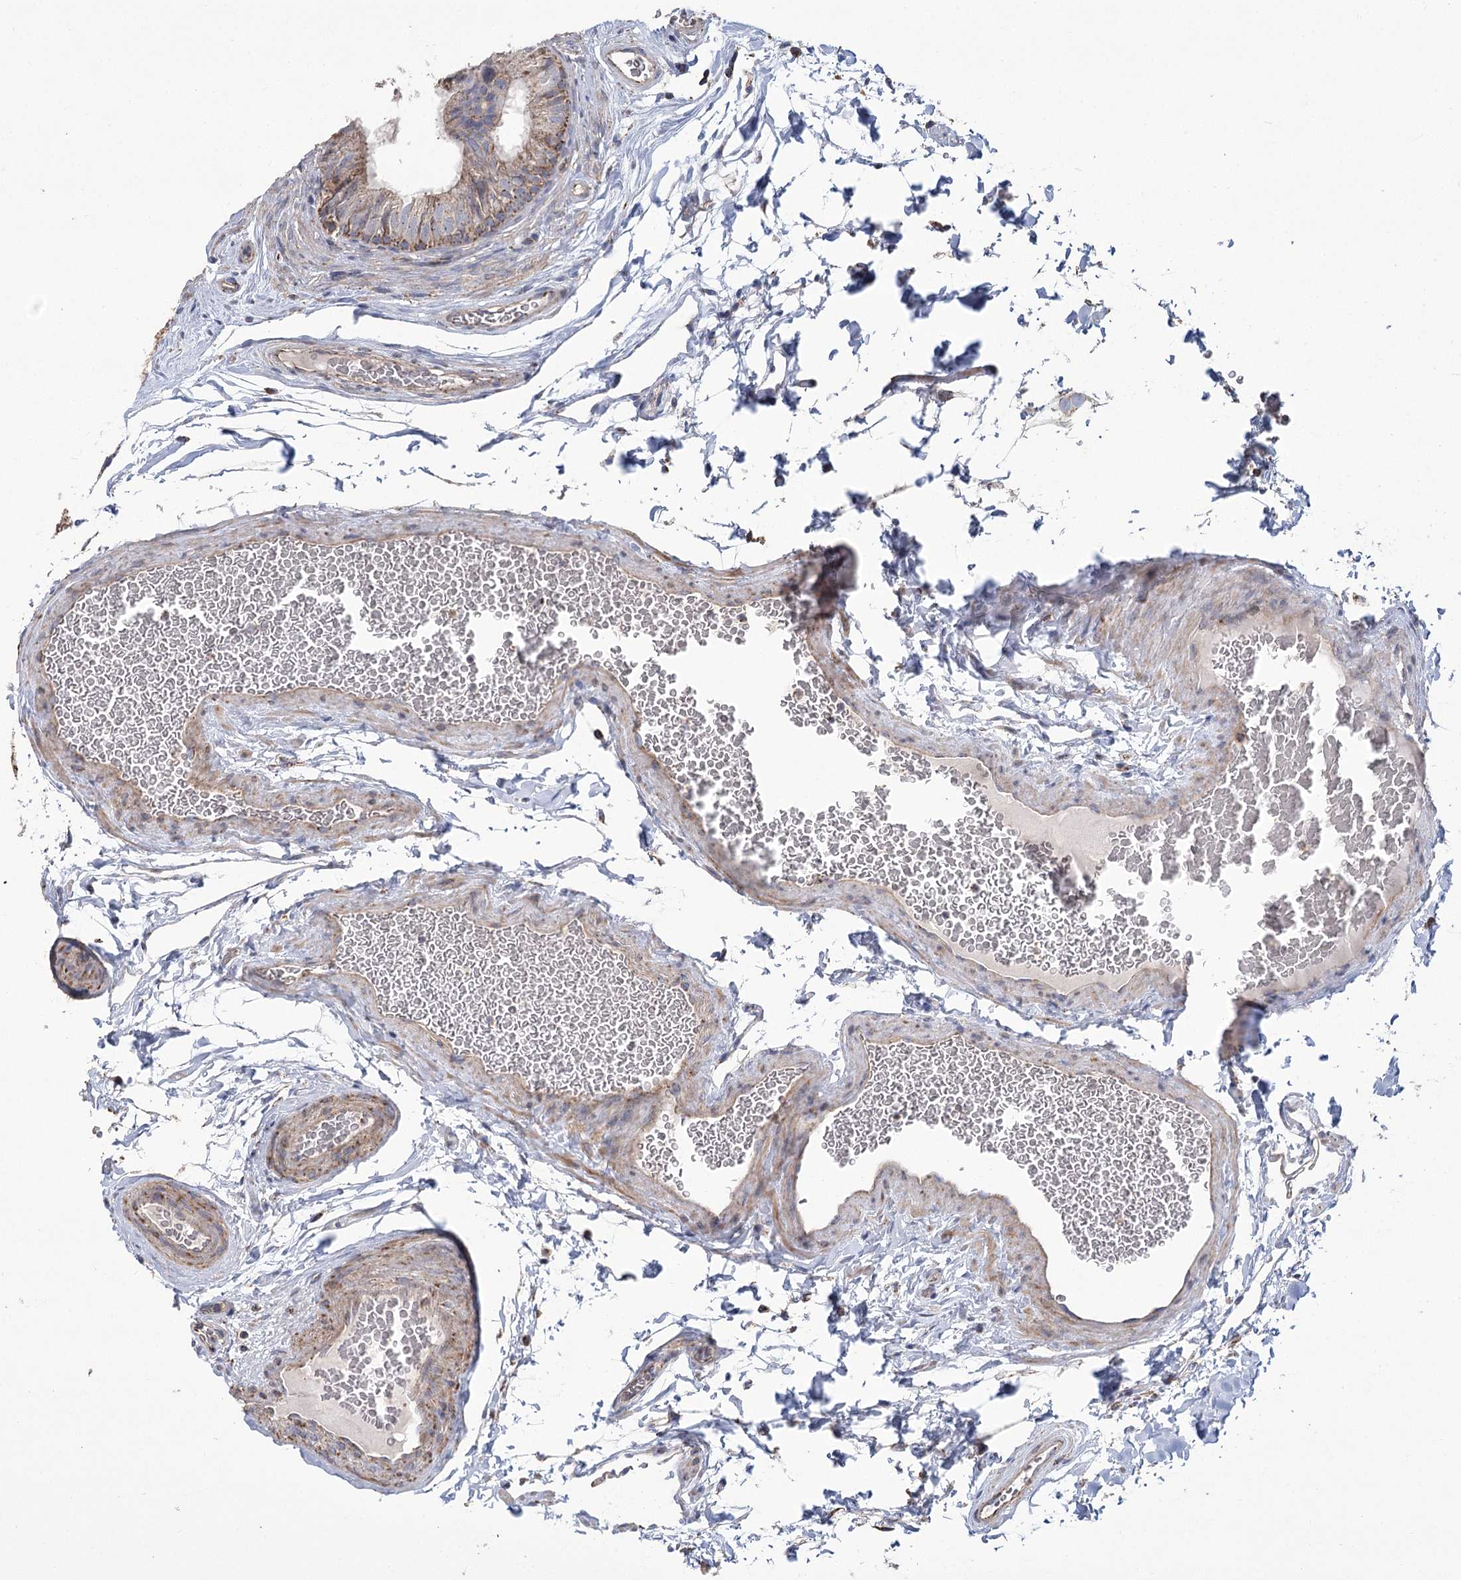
{"staining": {"intensity": "moderate", "quantity": ">75%", "location": "cytoplasmic/membranous"}, "tissue": "epididymis", "cell_type": "Glandular cells", "image_type": "normal", "snomed": [{"axis": "morphology", "description": "Normal tissue, NOS"}, {"axis": "topography", "description": "Epididymis"}], "caption": "Benign epididymis was stained to show a protein in brown. There is medium levels of moderate cytoplasmic/membranous staining in approximately >75% of glandular cells.", "gene": "RANBP3L", "patient": {"sex": "male", "age": 36}}